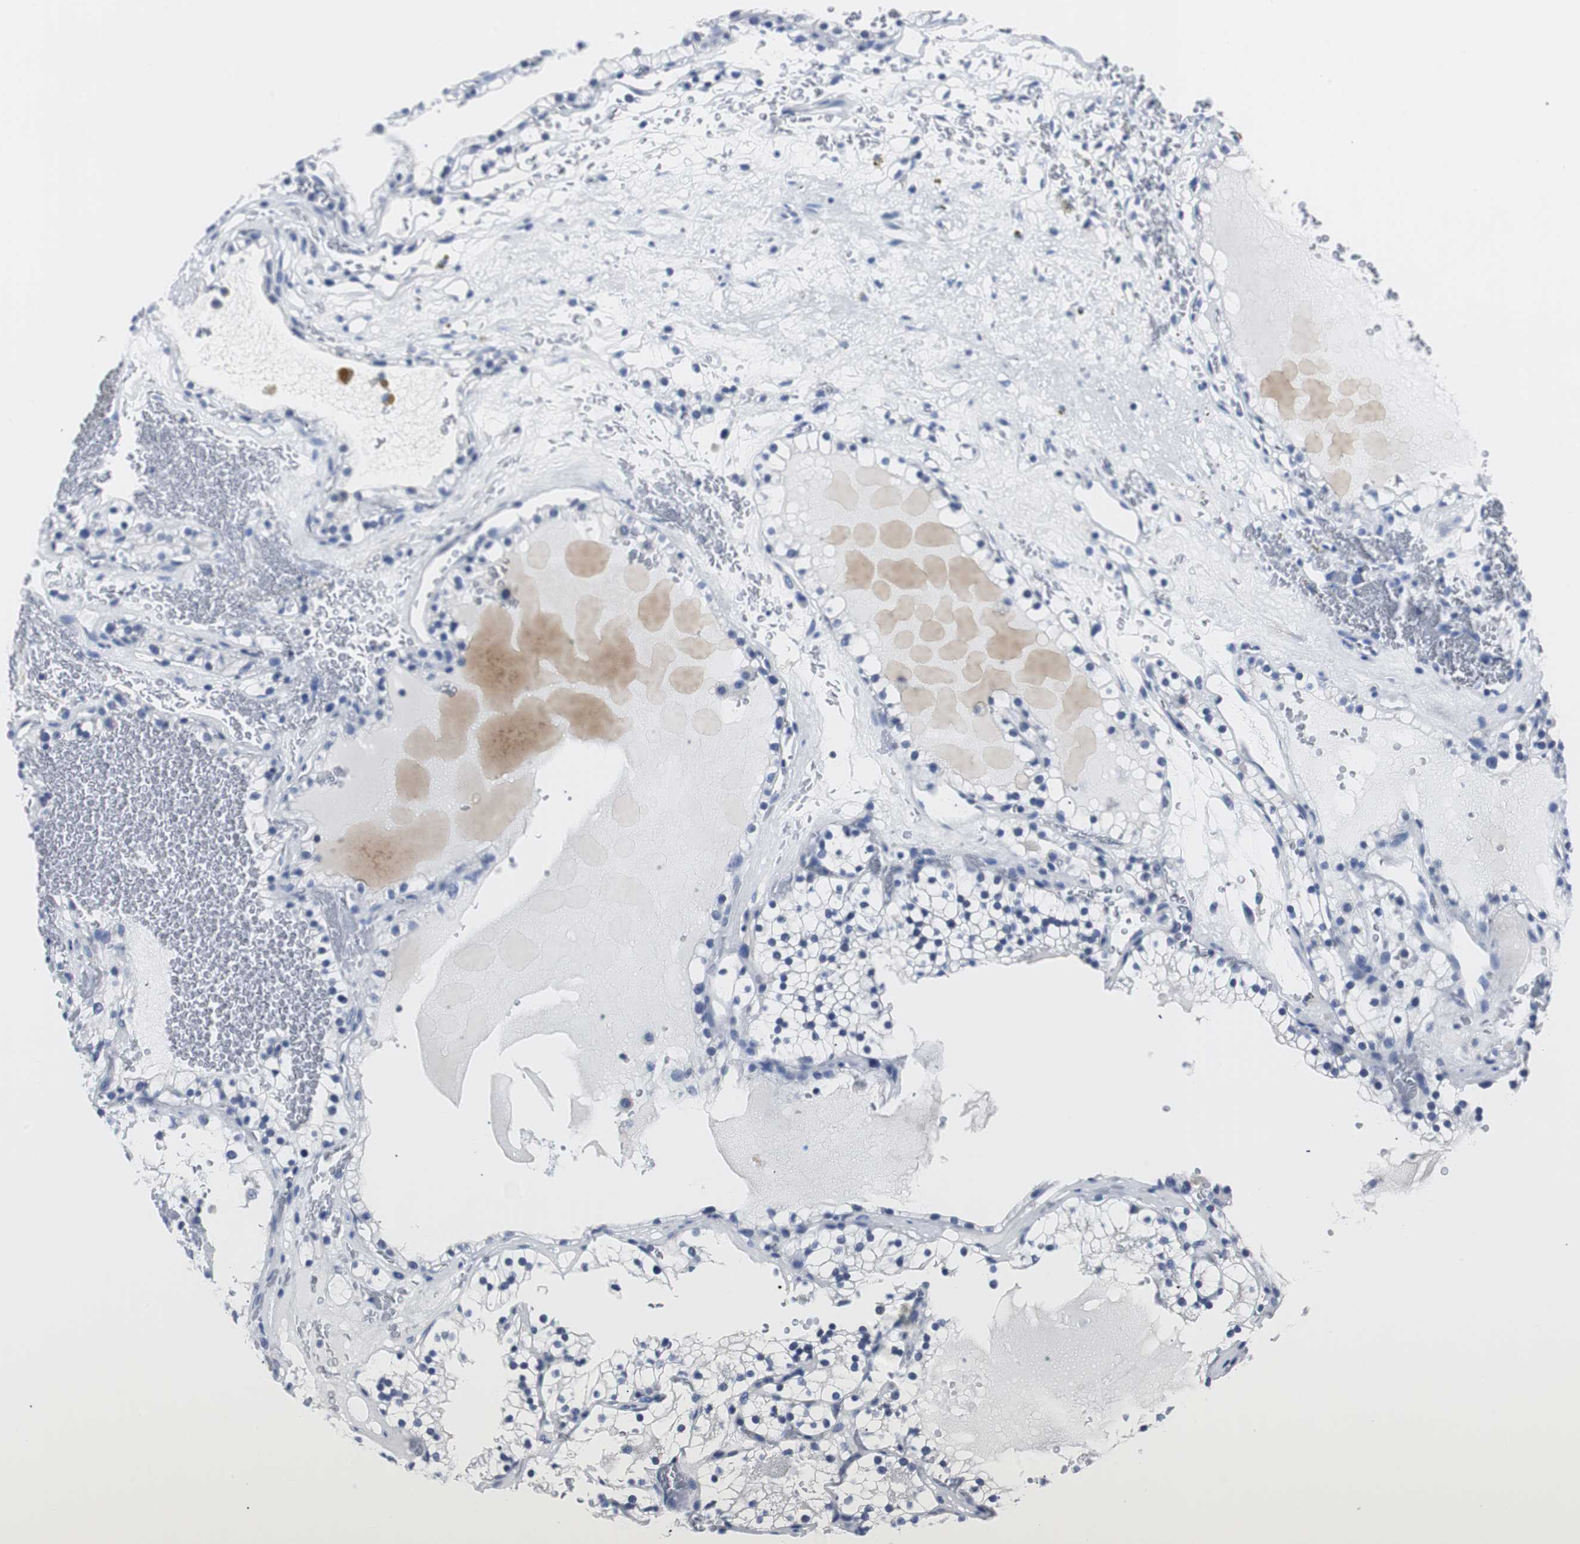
{"staining": {"intensity": "negative", "quantity": "none", "location": "none"}, "tissue": "renal cancer", "cell_type": "Tumor cells", "image_type": "cancer", "snomed": [{"axis": "morphology", "description": "Adenocarcinoma, NOS"}, {"axis": "topography", "description": "Kidney"}], "caption": "A photomicrograph of human renal cancer (adenocarcinoma) is negative for staining in tumor cells. The staining is performed using DAB brown chromogen with nuclei counter-stained in using hematoxylin.", "gene": "GAP43", "patient": {"sex": "female", "age": 41}}